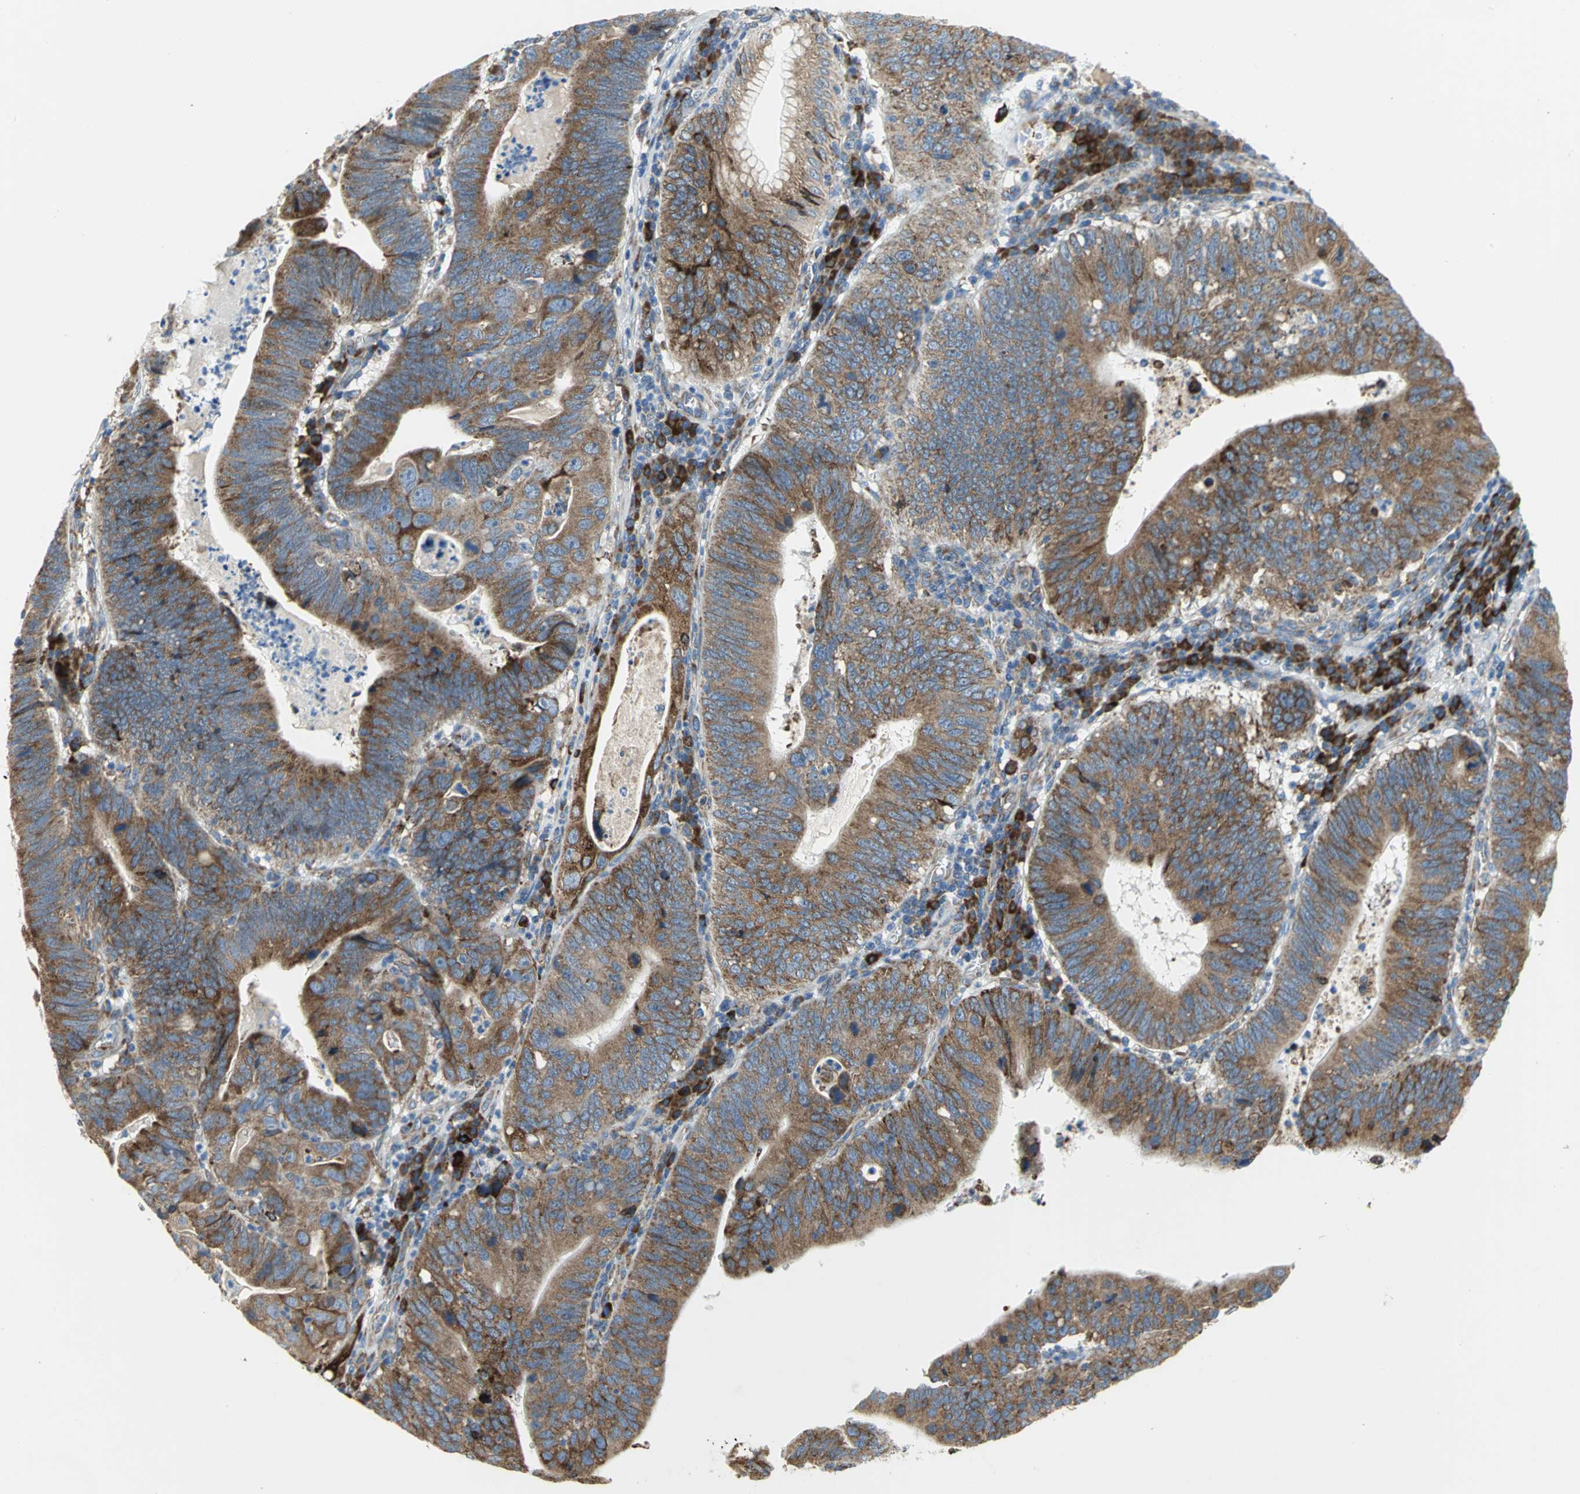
{"staining": {"intensity": "strong", "quantity": ">75%", "location": "cytoplasmic/membranous"}, "tissue": "stomach cancer", "cell_type": "Tumor cells", "image_type": "cancer", "snomed": [{"axis": "morphology", "description": "Adenocarcinoma, NOS"}, {"axis": "topography", "description": "Stomach"}], "caption": "Adenocarcinoma (stomach) stained for a protein exhibits strong cytoplasmic/membranous positivity in tumor cells. (DAB IHC, brown staining for protein, blue staining for nuclei).", "gene": "TULP4", "patient": {"sex": "male", "age": 59}}